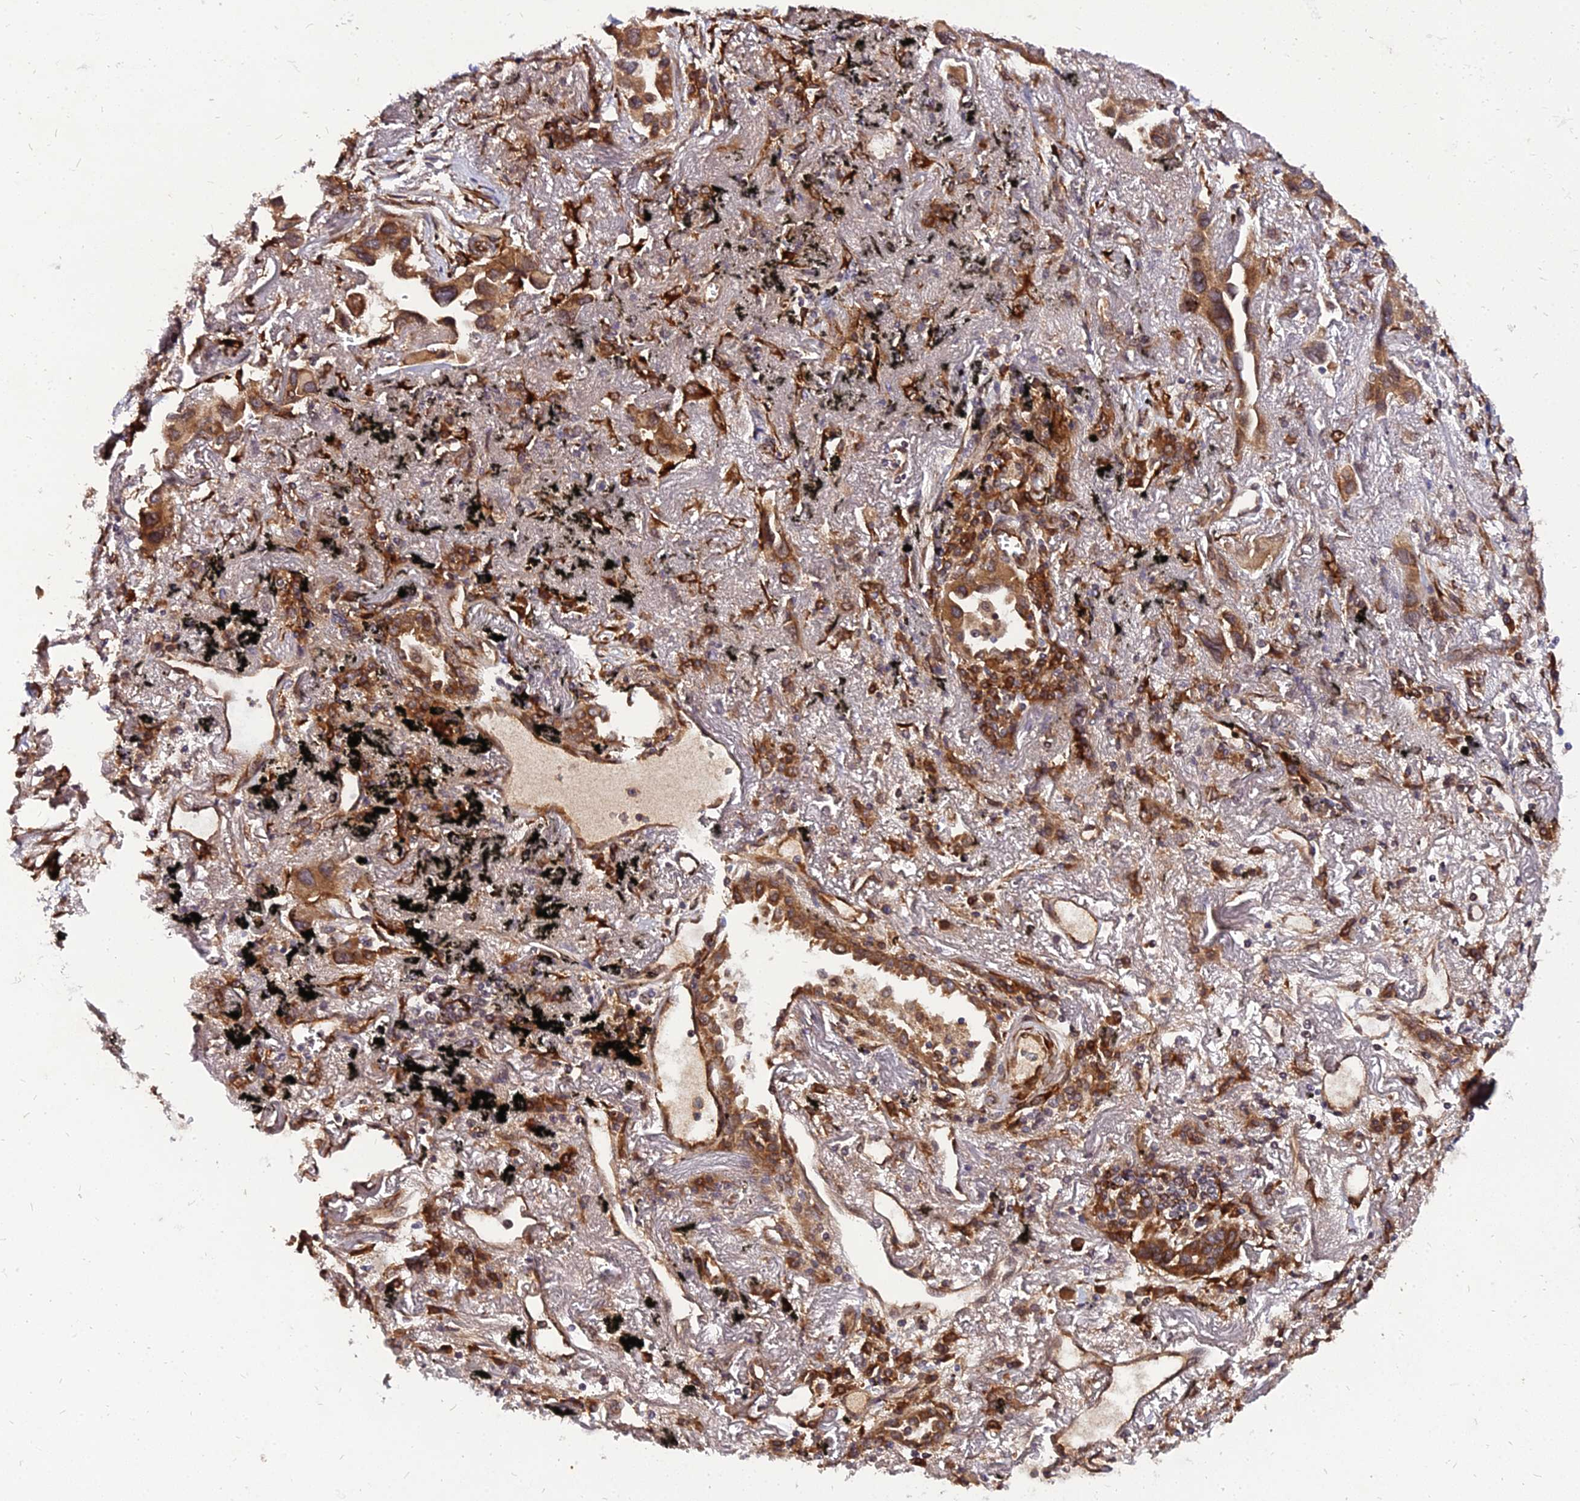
{"staining": {"intensity": "moderate", "quantity": ">75%", "location": "cytoplasmic/membranous"}, "tissue": "lung cancer", "cell_type": "Tumor cells", "image_type": "cancer", "snomed": [{"axis": "morphology", "description": "Adenocarcinoma, NOS"}, {"axis": "topography", "description": "Lung"}], "caption": "A high-resolution histopathology image shows immunohistochemistry (IHC) staining of adenocarcinoma (lung), which shows moderate cytoplasmic/membranous expression in about >75% of tumor cells.", "gene": "PDE4D", "patient": {"sex": "female", "age": 76}}